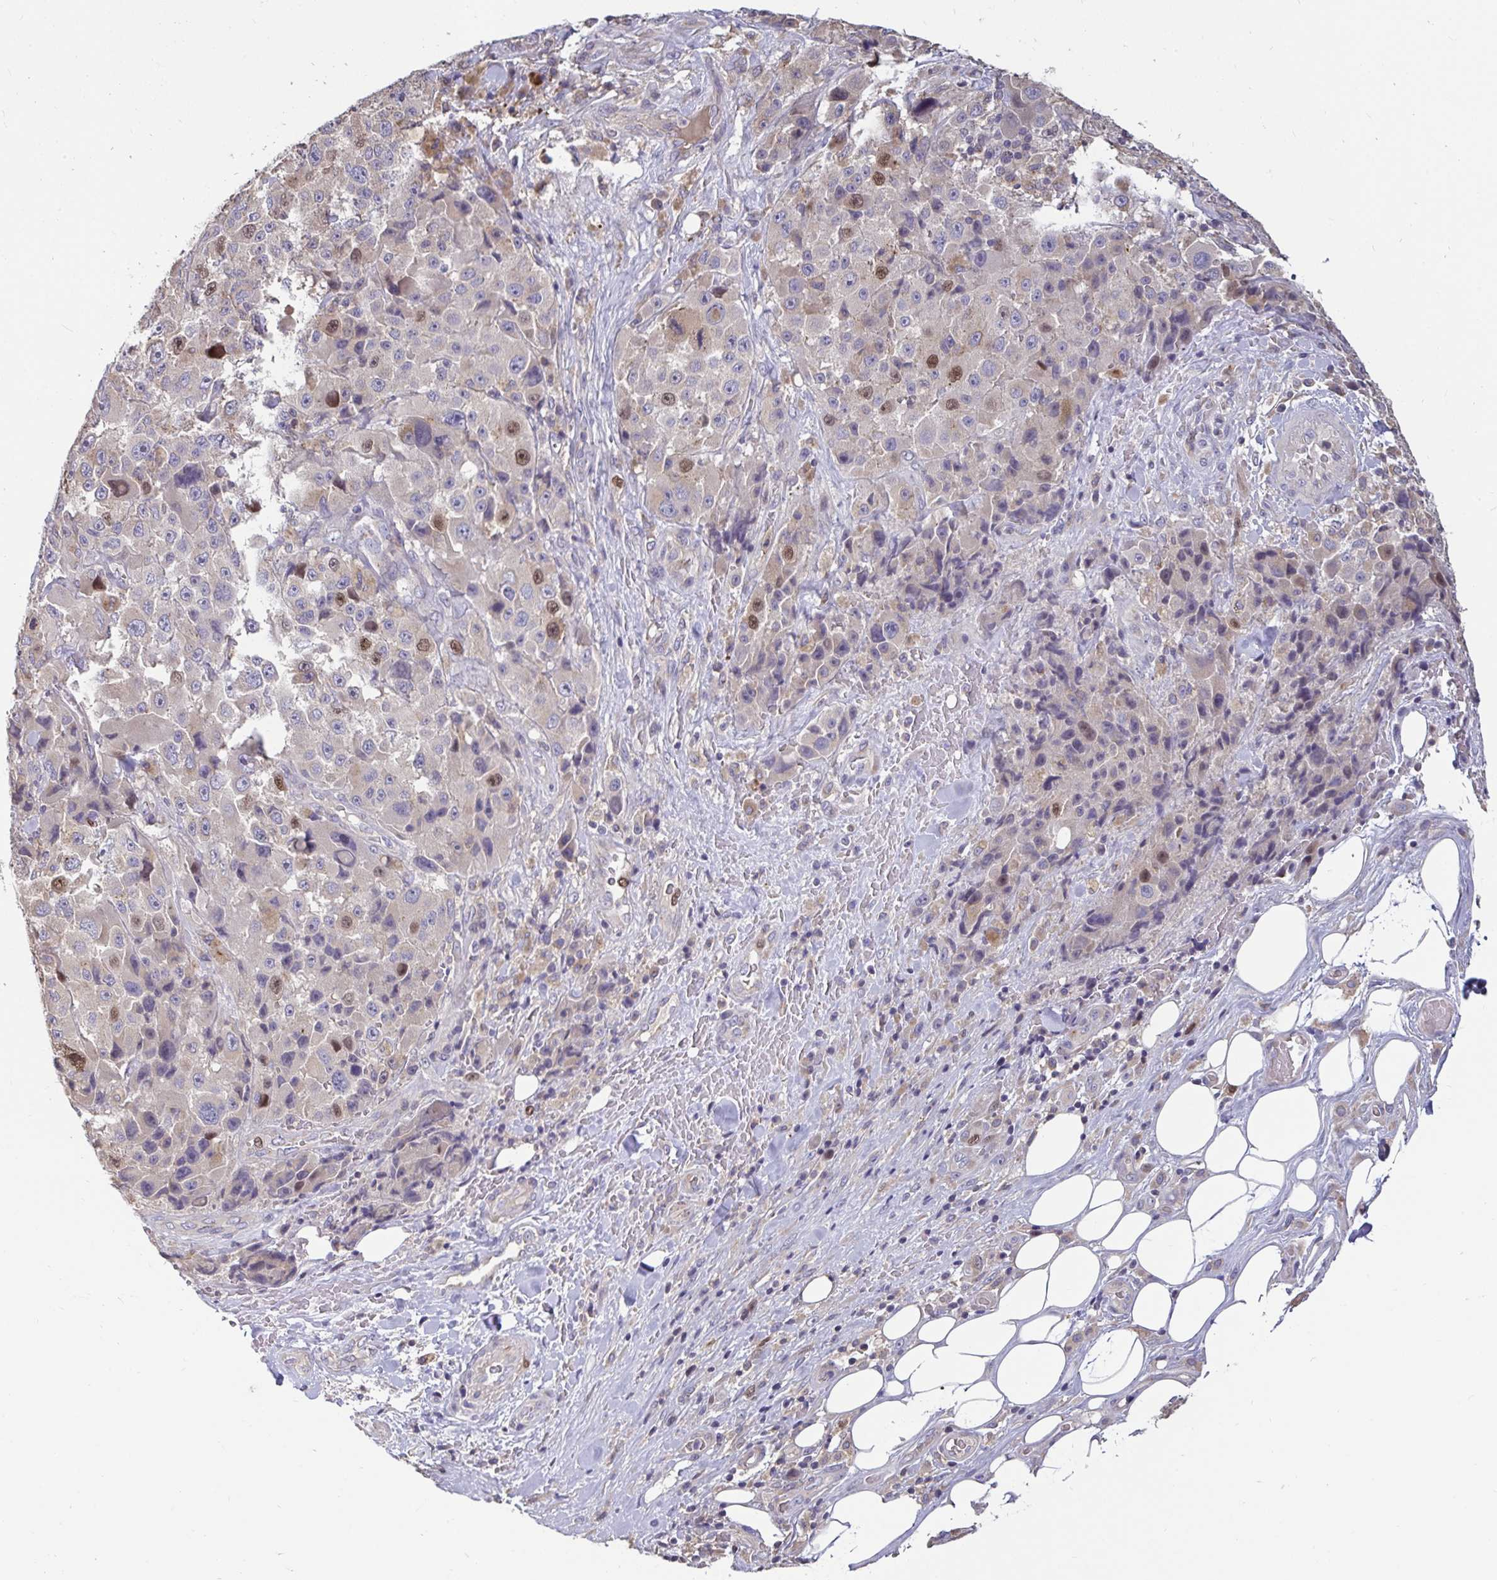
{"staining": {"intensity": "moderate", "quantity": "<25%", "location": "nuclear"}, "tissue": "melanoma", "cell_type": "Tumor cells", "image_type": "cancer", "snomed": [{"axis": "morphology", "description": "Malignant melanoma, Metastatic site"}, {"axis": "topography", "description": "Lymph node"}], "caption": "Protein expression analysis of melanoma demonstrates moderate nuclear expression in about <25% of tumor cells.", "gene": "ANLN", "patient": {"sex": "male", "age": 62}}